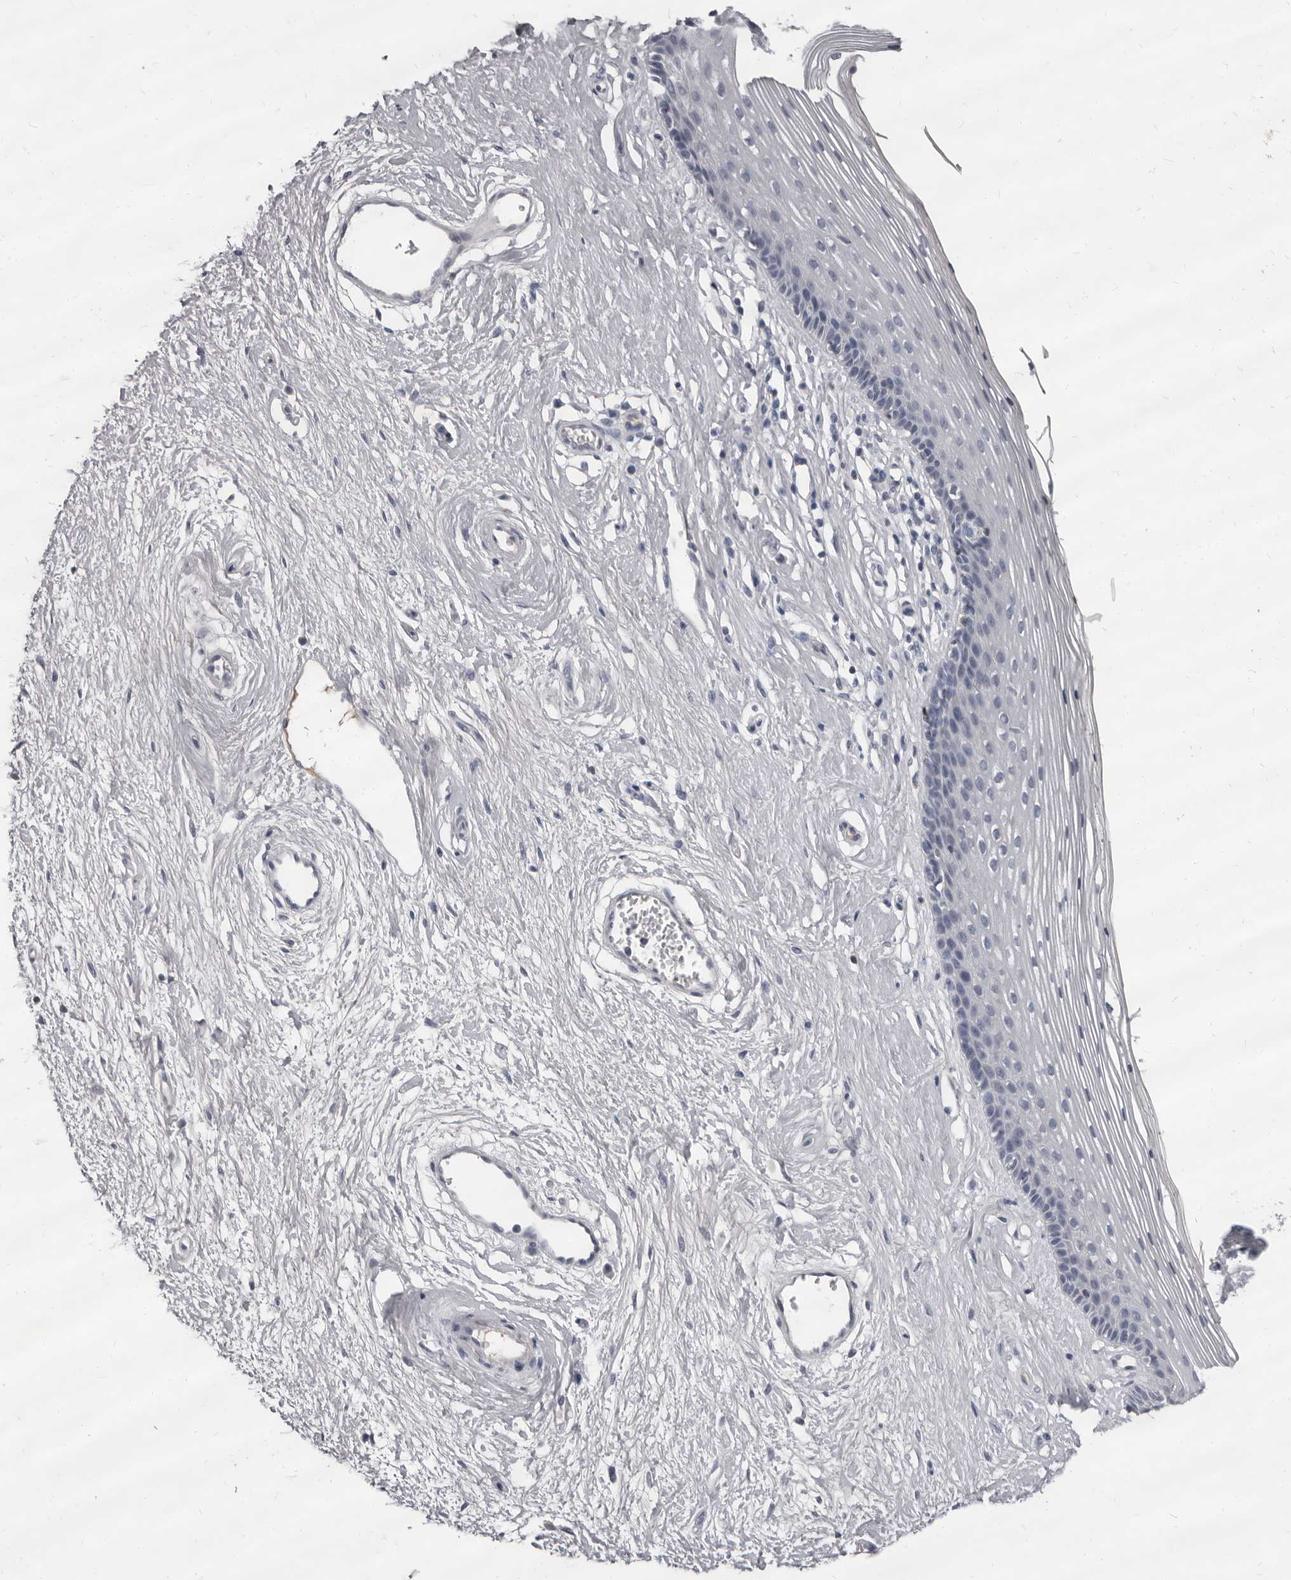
{"staining": {"intensity": "negative", "quantity": "none", "location": "none"}, "tissue": "vagina", "cell_type": "Squamous epithelial cells", "image_type": "normal", "snomed": [{"axis": "morphology", "description": "Normal tissue, NOS"}, {"axis": "topography", "description": "Vagina"}], "caption": "Immunohistochemical staining of benign vagina shows no significant staining in squamous epithelial cells.", "gene": "GZMH", "patient": {"sex": "female", "age": 46}}